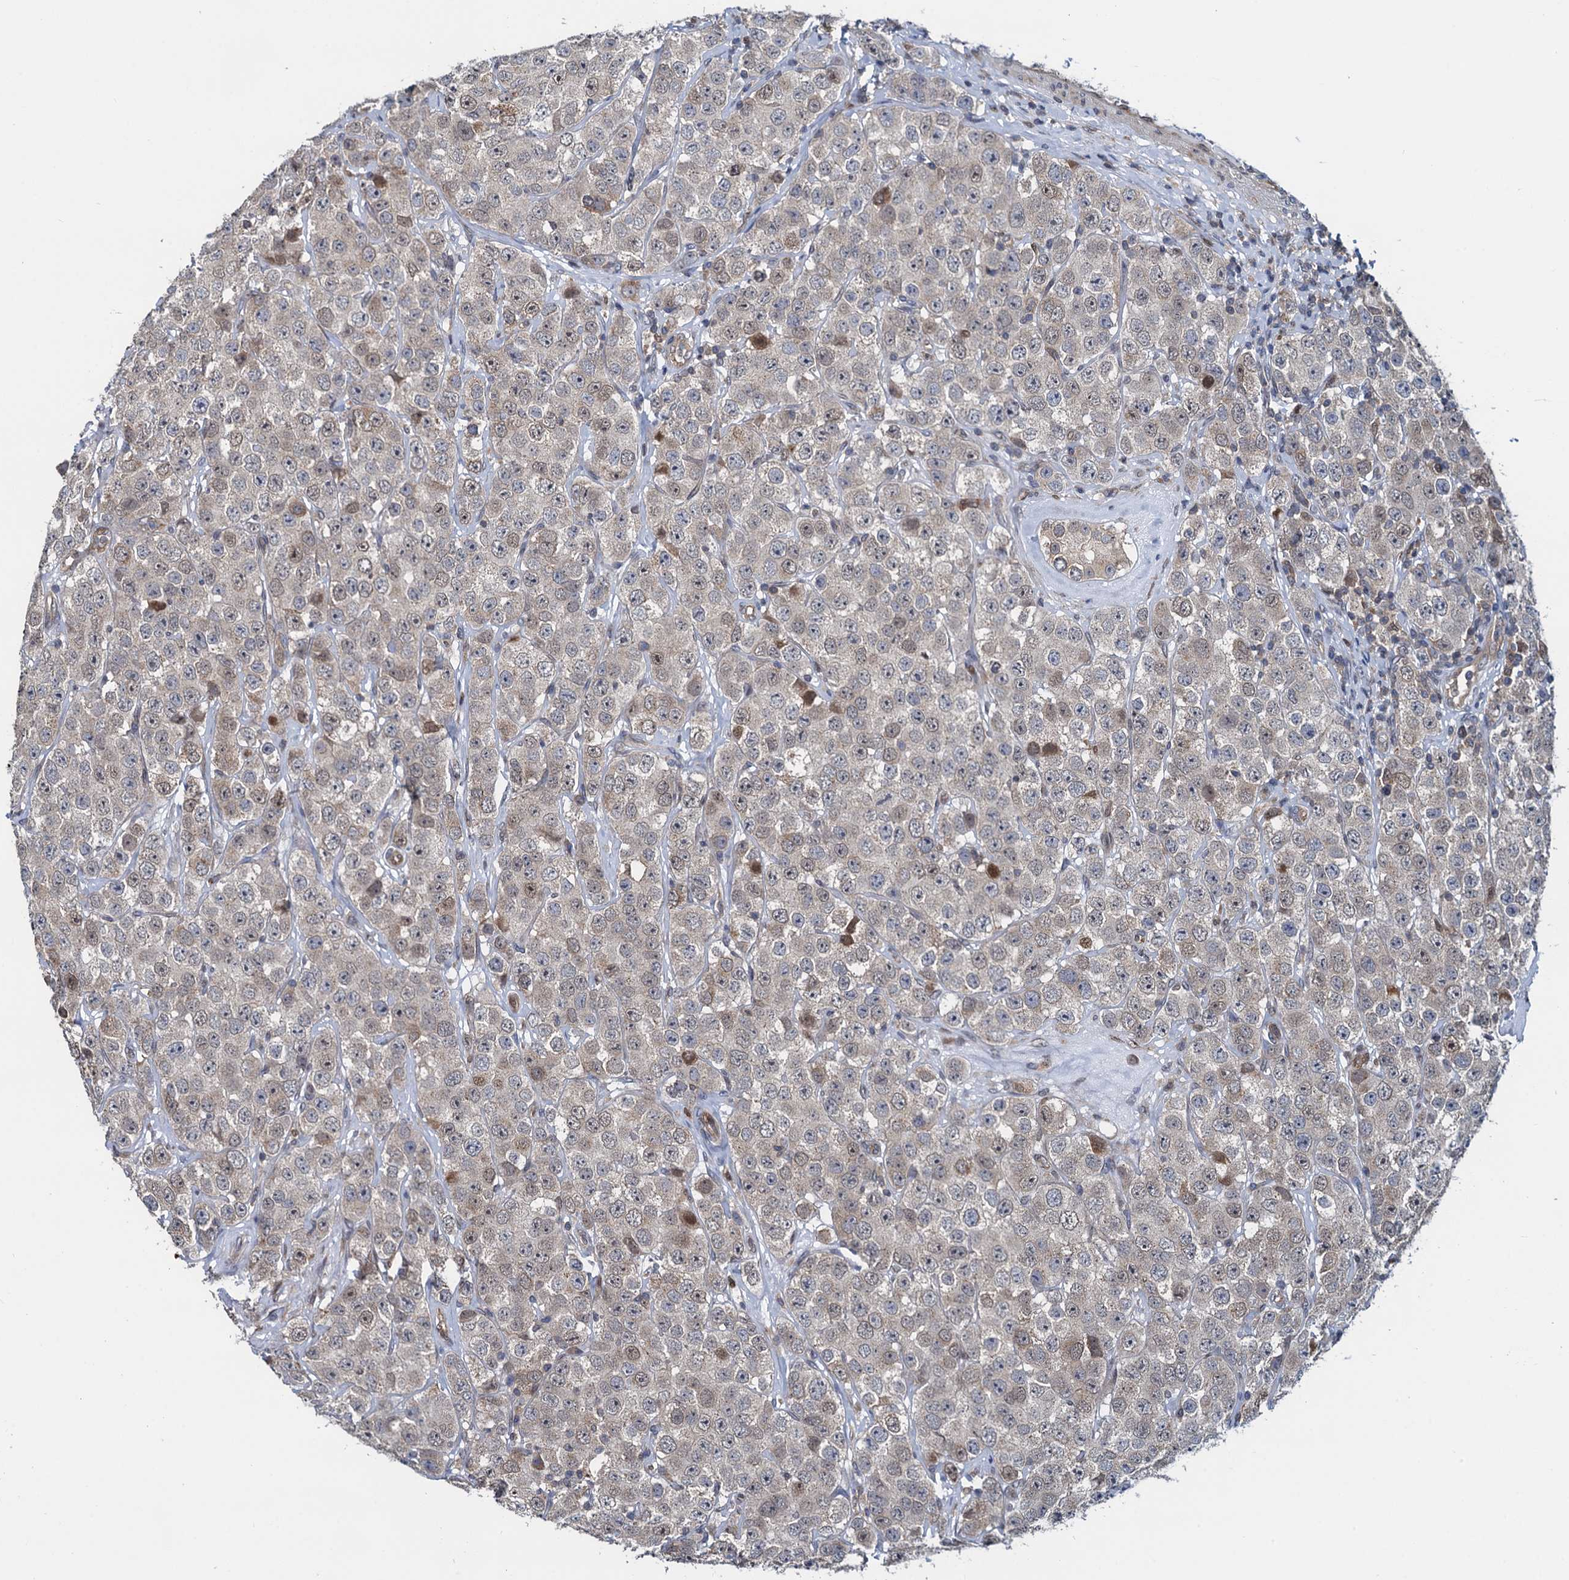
{"staining": {"intensity": "weak", "quantity": "<25%", "location": "cytoplasmic/membranous"}, "tissue": "testis cancer", "cell_type": "Tumor cells", "image_type": "cancer", "snomed": [{"axis": "morphology", "description": "Seminoma, NOS"}, {"axis": "topography", "description": "Testis"}], "caption": "Human testis cancer (seminoma) stained for a protein using immunohistochemistry (IHC) shows no staining in tumor cells.", "gene": "RNF125", "patient": {"sex": "male", "age": 28}}